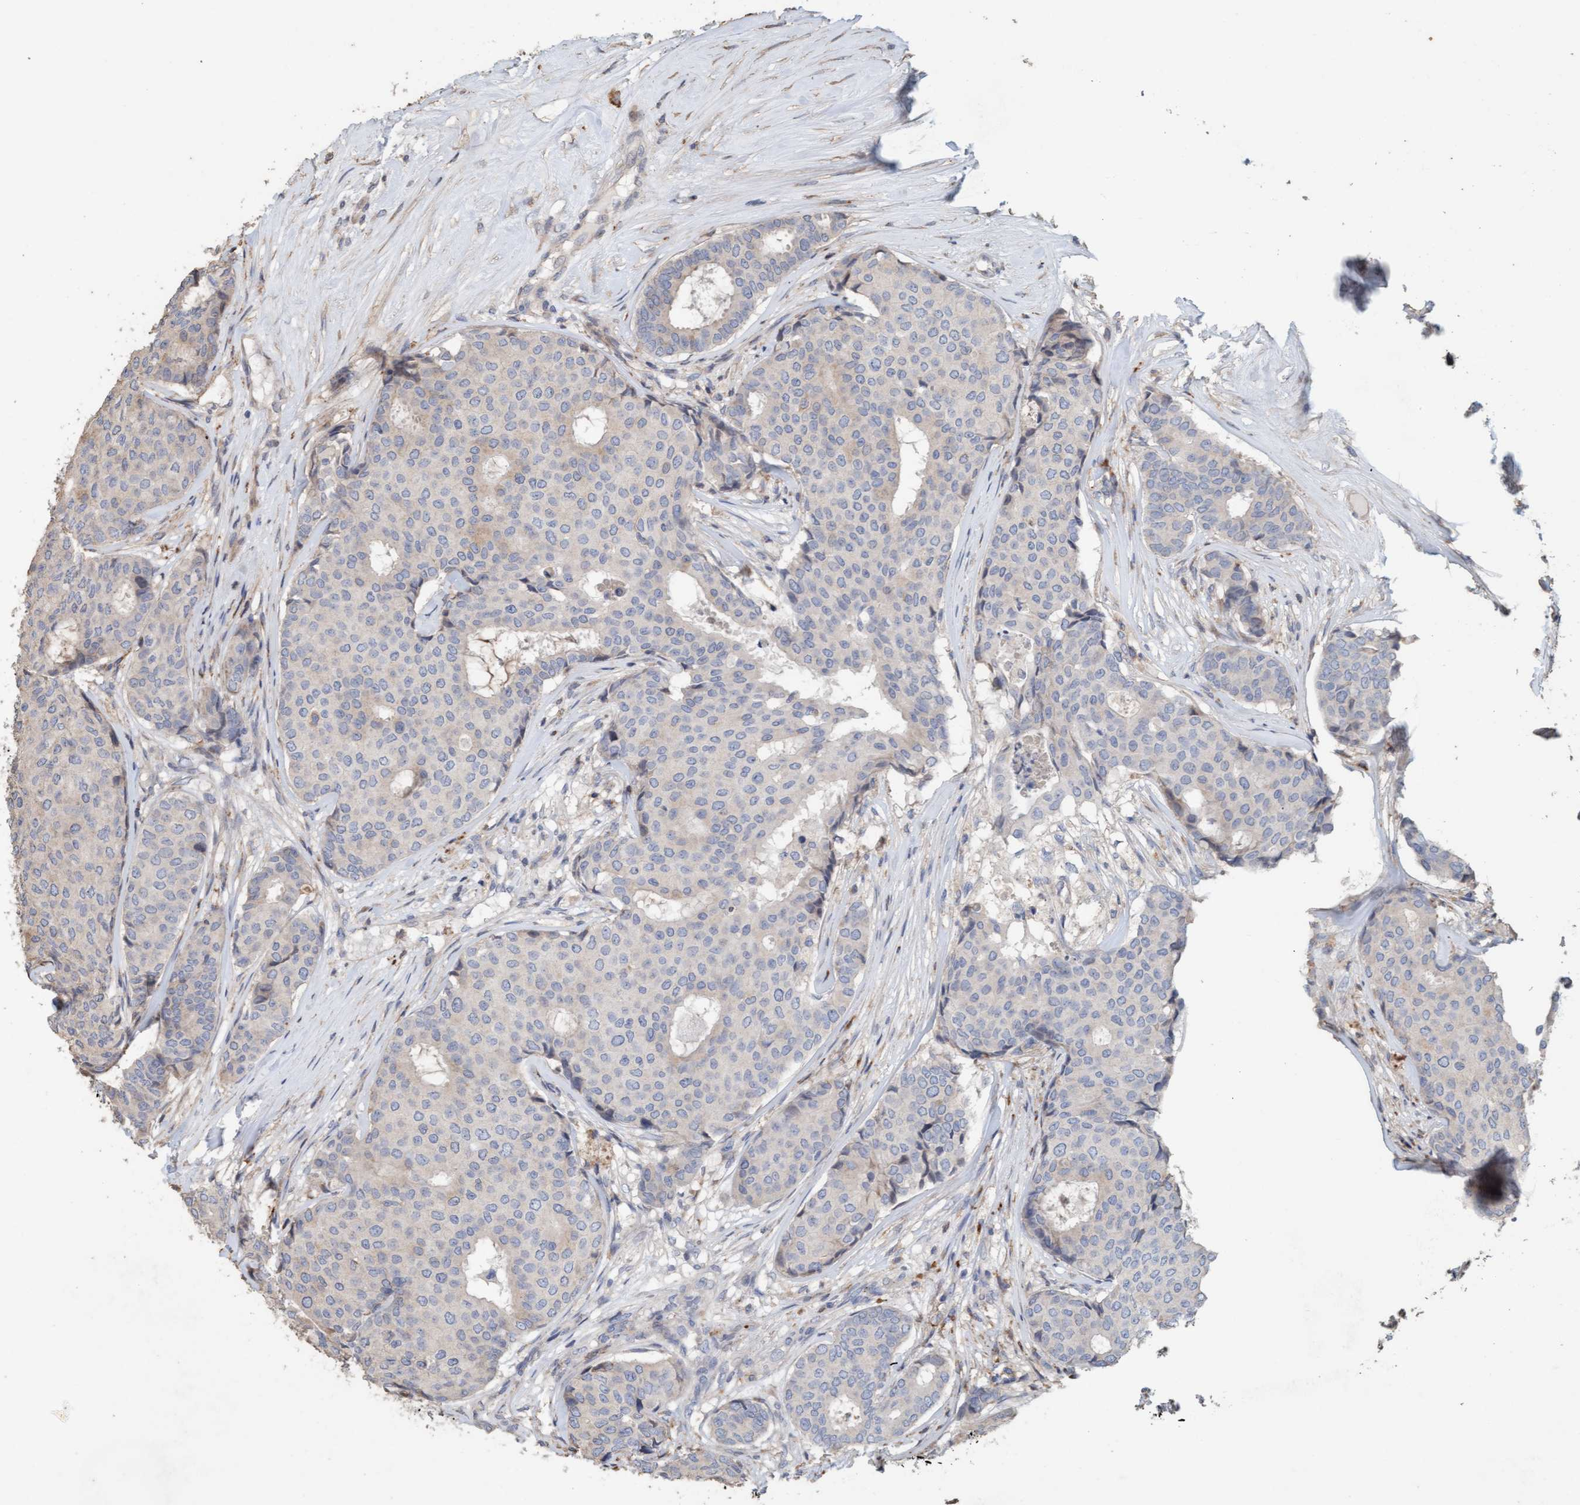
{"staining": {"intensity": "negative", "quantity": "none", "location": "none"}, "tissue": "breast cancer", "cell_type": "Tumor cells", "image_type": "cancer", "snomed": [{"axis": "morphology", "description": "Duct carcinoma"}, {"axis": "topography", "description": "Breast"}], "caption": "A high-resolution histopathology image shows immunohistochemistry (IHC) staining of invasive ductal carcinoma (breast), which demonstrates no significant expression in tumor cells.", "gene": "LONRF1", "patient": {"sex": "female", "age": 75}}